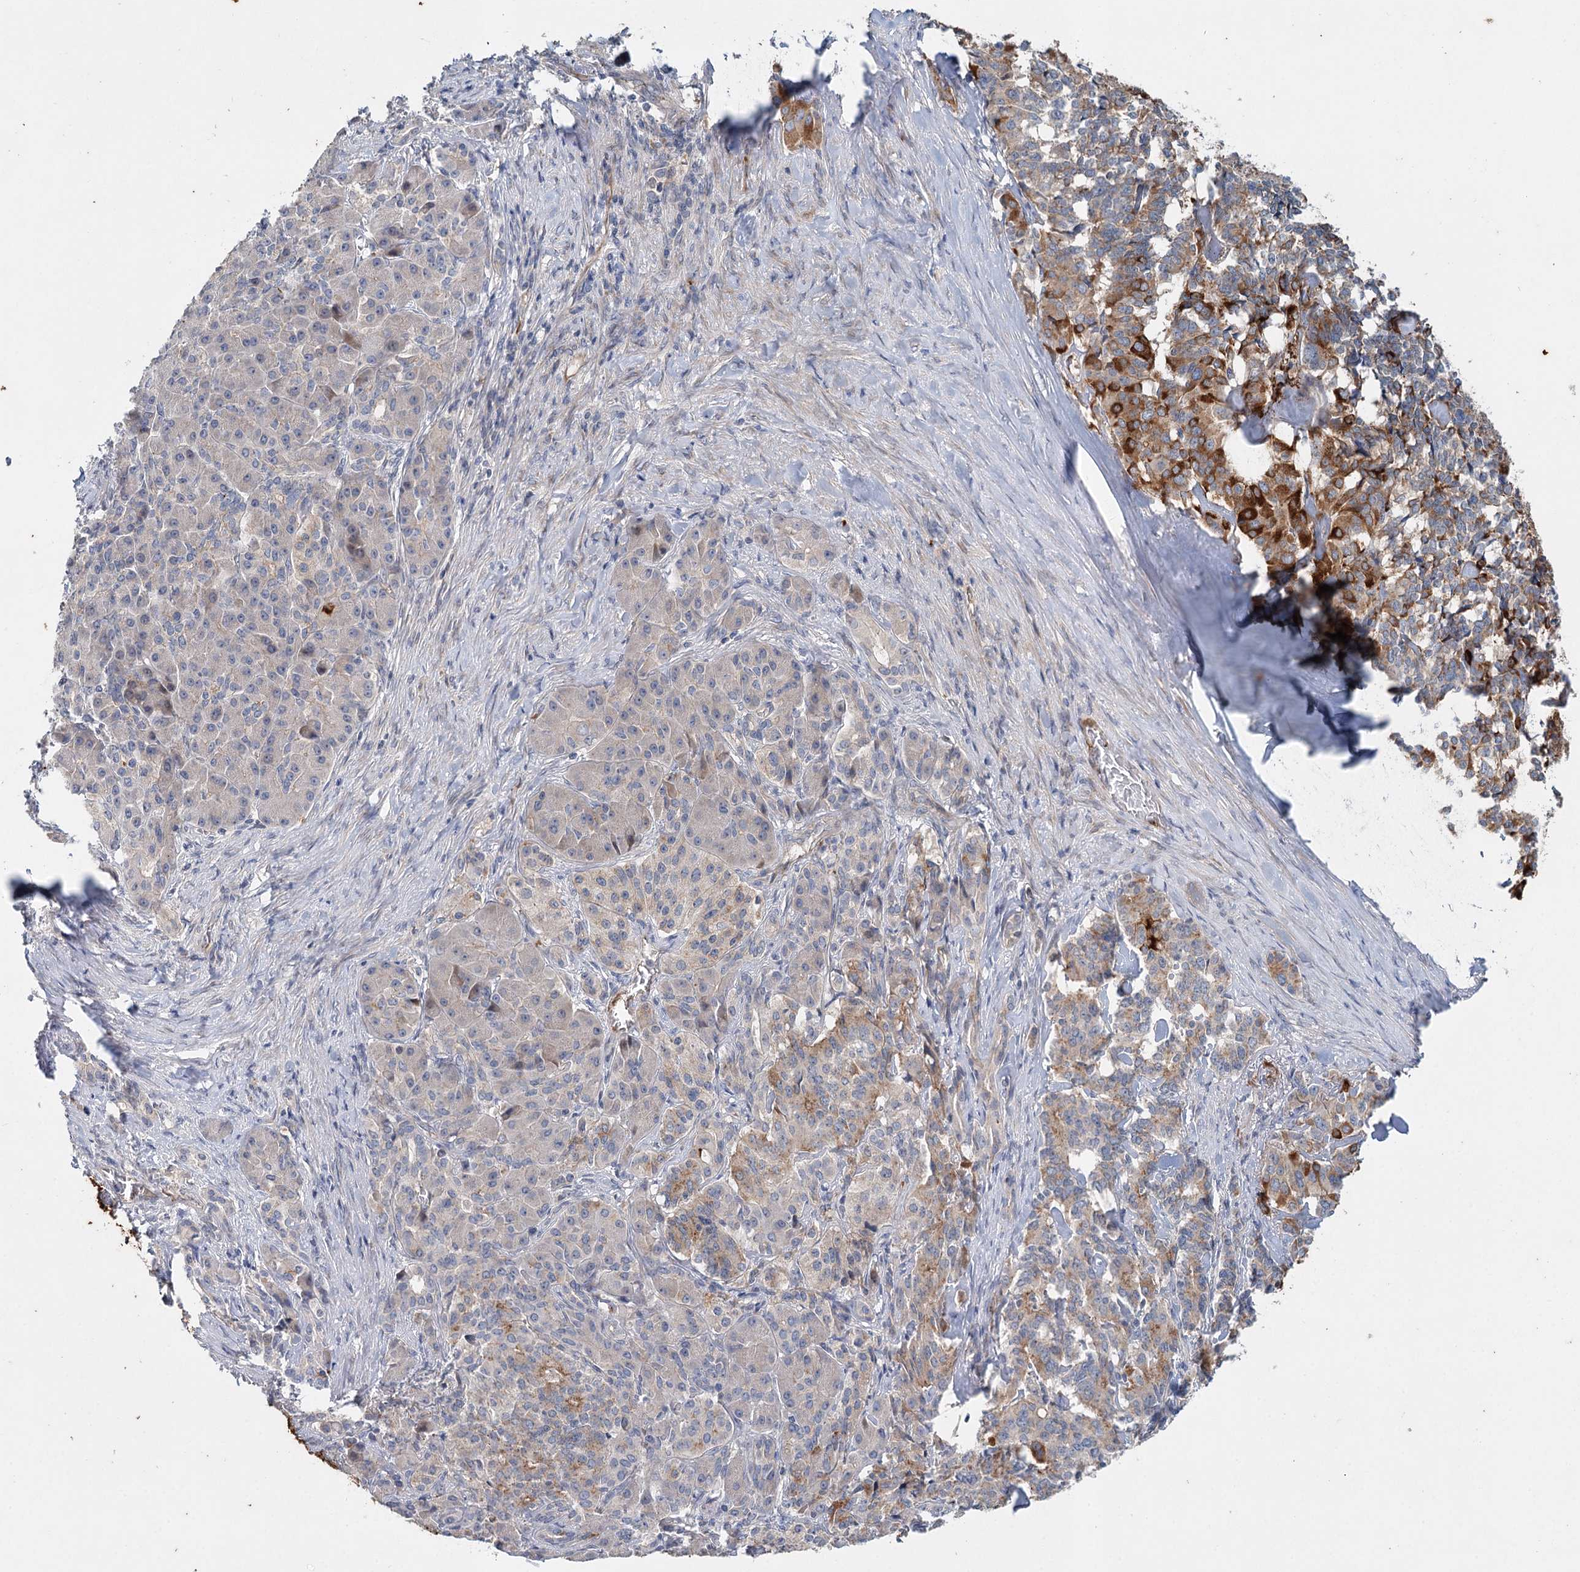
{"staining": {"intensity": "moderate", "quantity": "<25%", "location": "cytoplasmic/membranous"}, "tissue": "pancreatic cancer", "cell_type": "Tumor cells", "image_type": "cancer", "snomed": [{"axis": "morphology", "description": "Adenocarcinoma, NOS"}, {"axis": "topography", "description": "Pancreas"}], "caption": "Pancreatic cancer (adenocarcinoma) stained for a protein (brown) displays moderate cytoplasmic/membranous positive expression in approximately <25% of tumor cells.", "gene": "ALKBH8", "patient": {"sex": "female", "age": 74}}